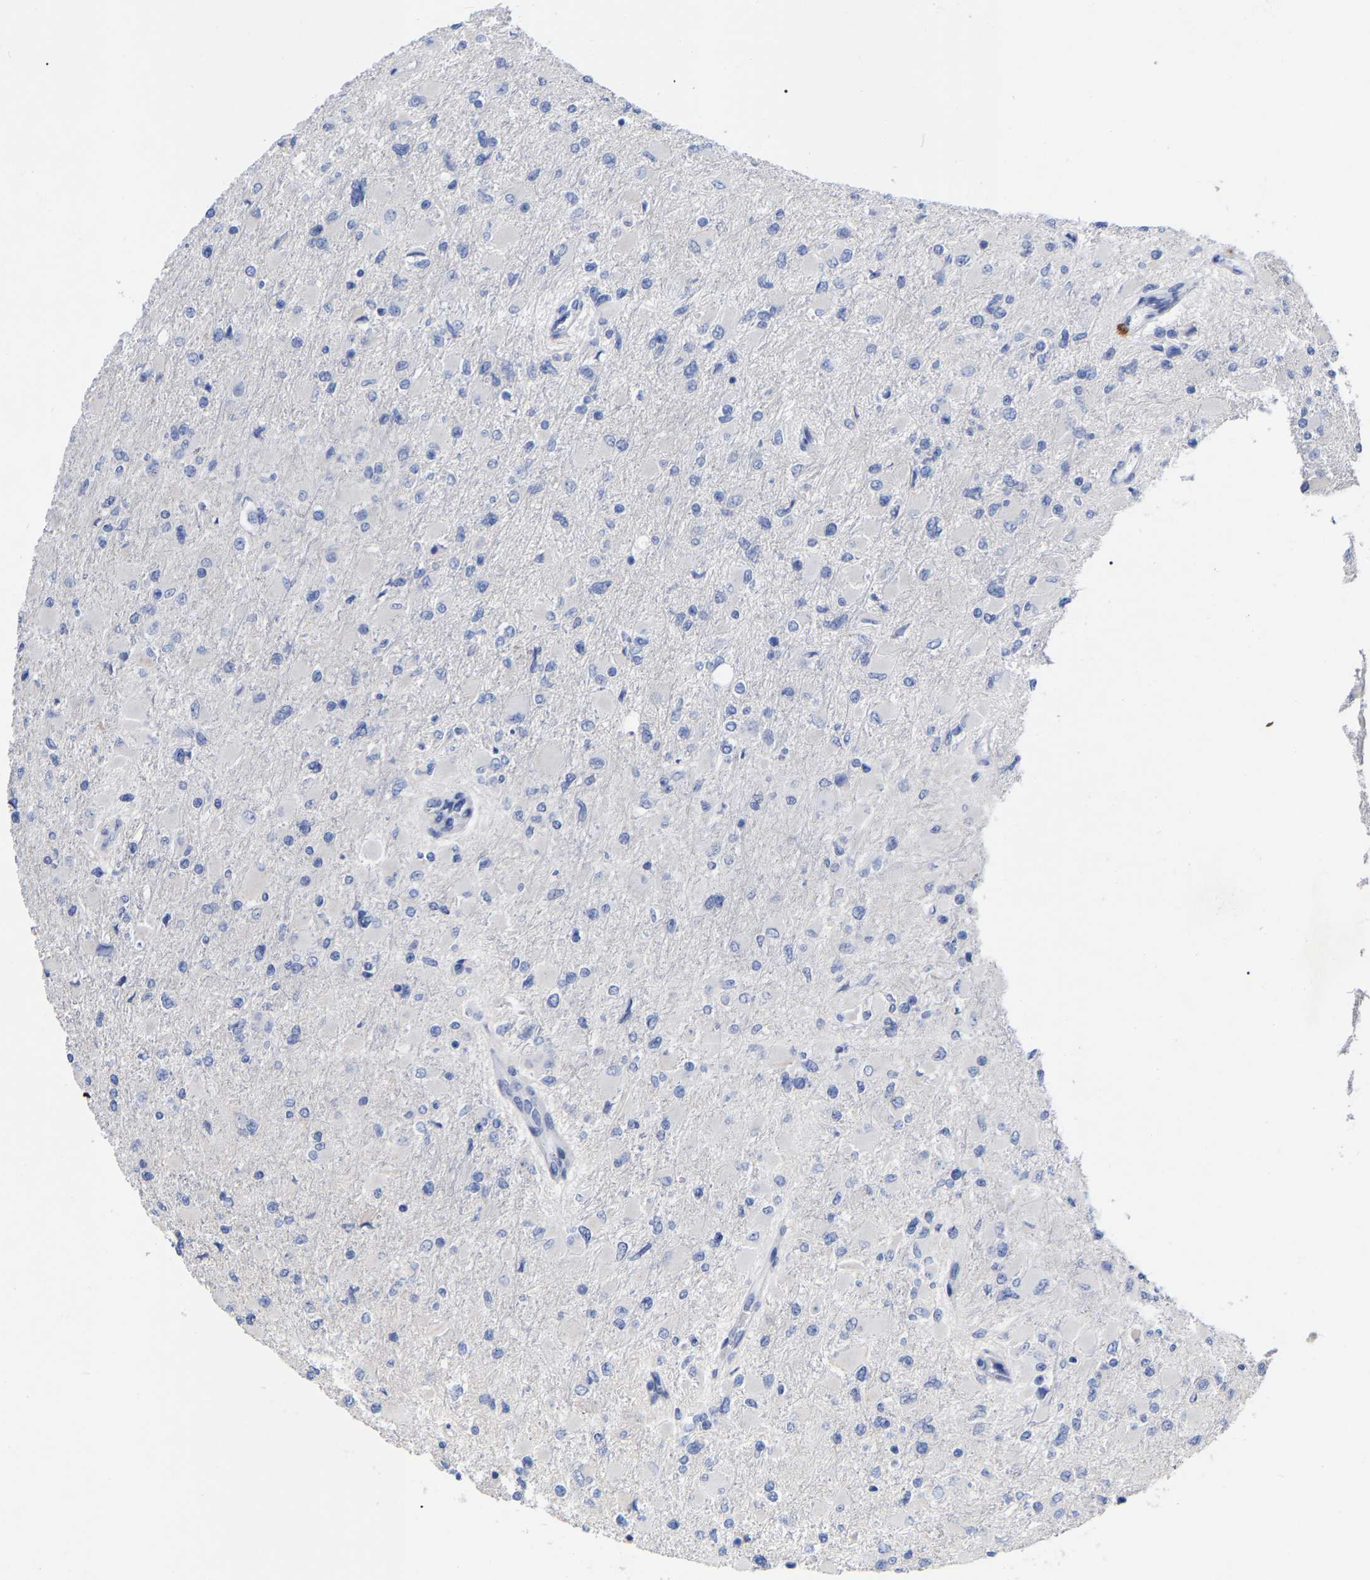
{"staining": {"intensity": "negative", "quantity": "none", "location": "none"}, "tissue": "glioma", "cell_type": "Tumor cells", "image_type": "cancer", "snomed": [{"axis": "morphology", "description": "Glioma, malignant, High grade"}, {"axis": "topography", "description": "Cerebral cortex"}], "caption": "Glioma was stained to show a protein in brown. There is no significant positivity in tumor cells. (DAB immunohistochemistry (IHC) visualized using brightfield microscopy, high magnification).", "gene": "HAPLN1", "patient": {"sex": "female", "age": 36}}